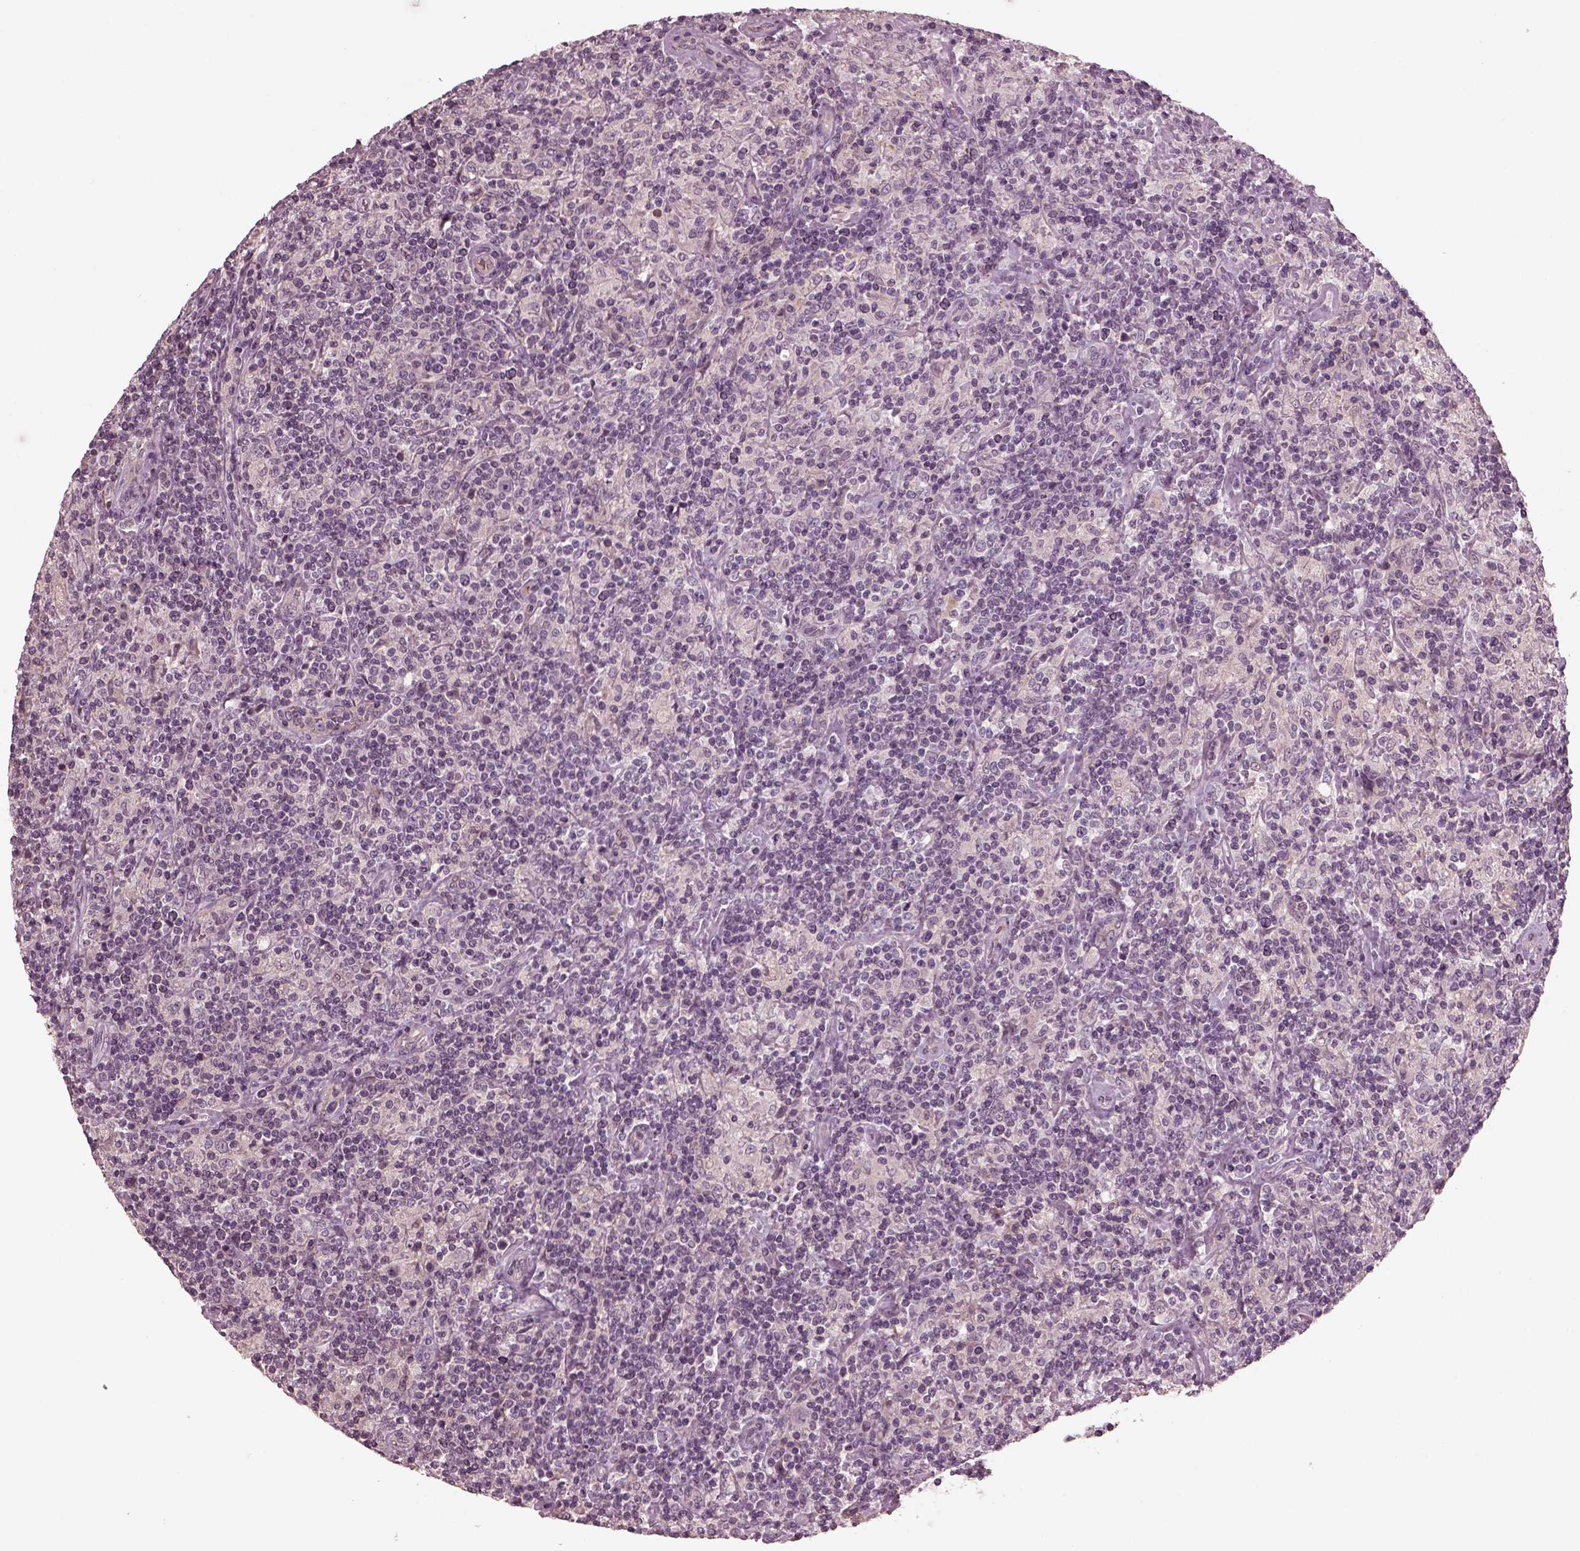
{"staining": {"intensity": "negative", "quantity": "none", "location": "none"}, "tissue": "lymphoma", "cell_type": "Tumor cells", "image_type": "cancer", "snomed": [{"axis": "morphology", "description": "Hodgkin's disease, NOS"}, {"axis": "topography", "description": "Lymph node"}], "caption": "There is no significant expression in tumor cells of lymphoma.", "gene": "PORCN", "patient": {"sex": "male", "age": 70}}